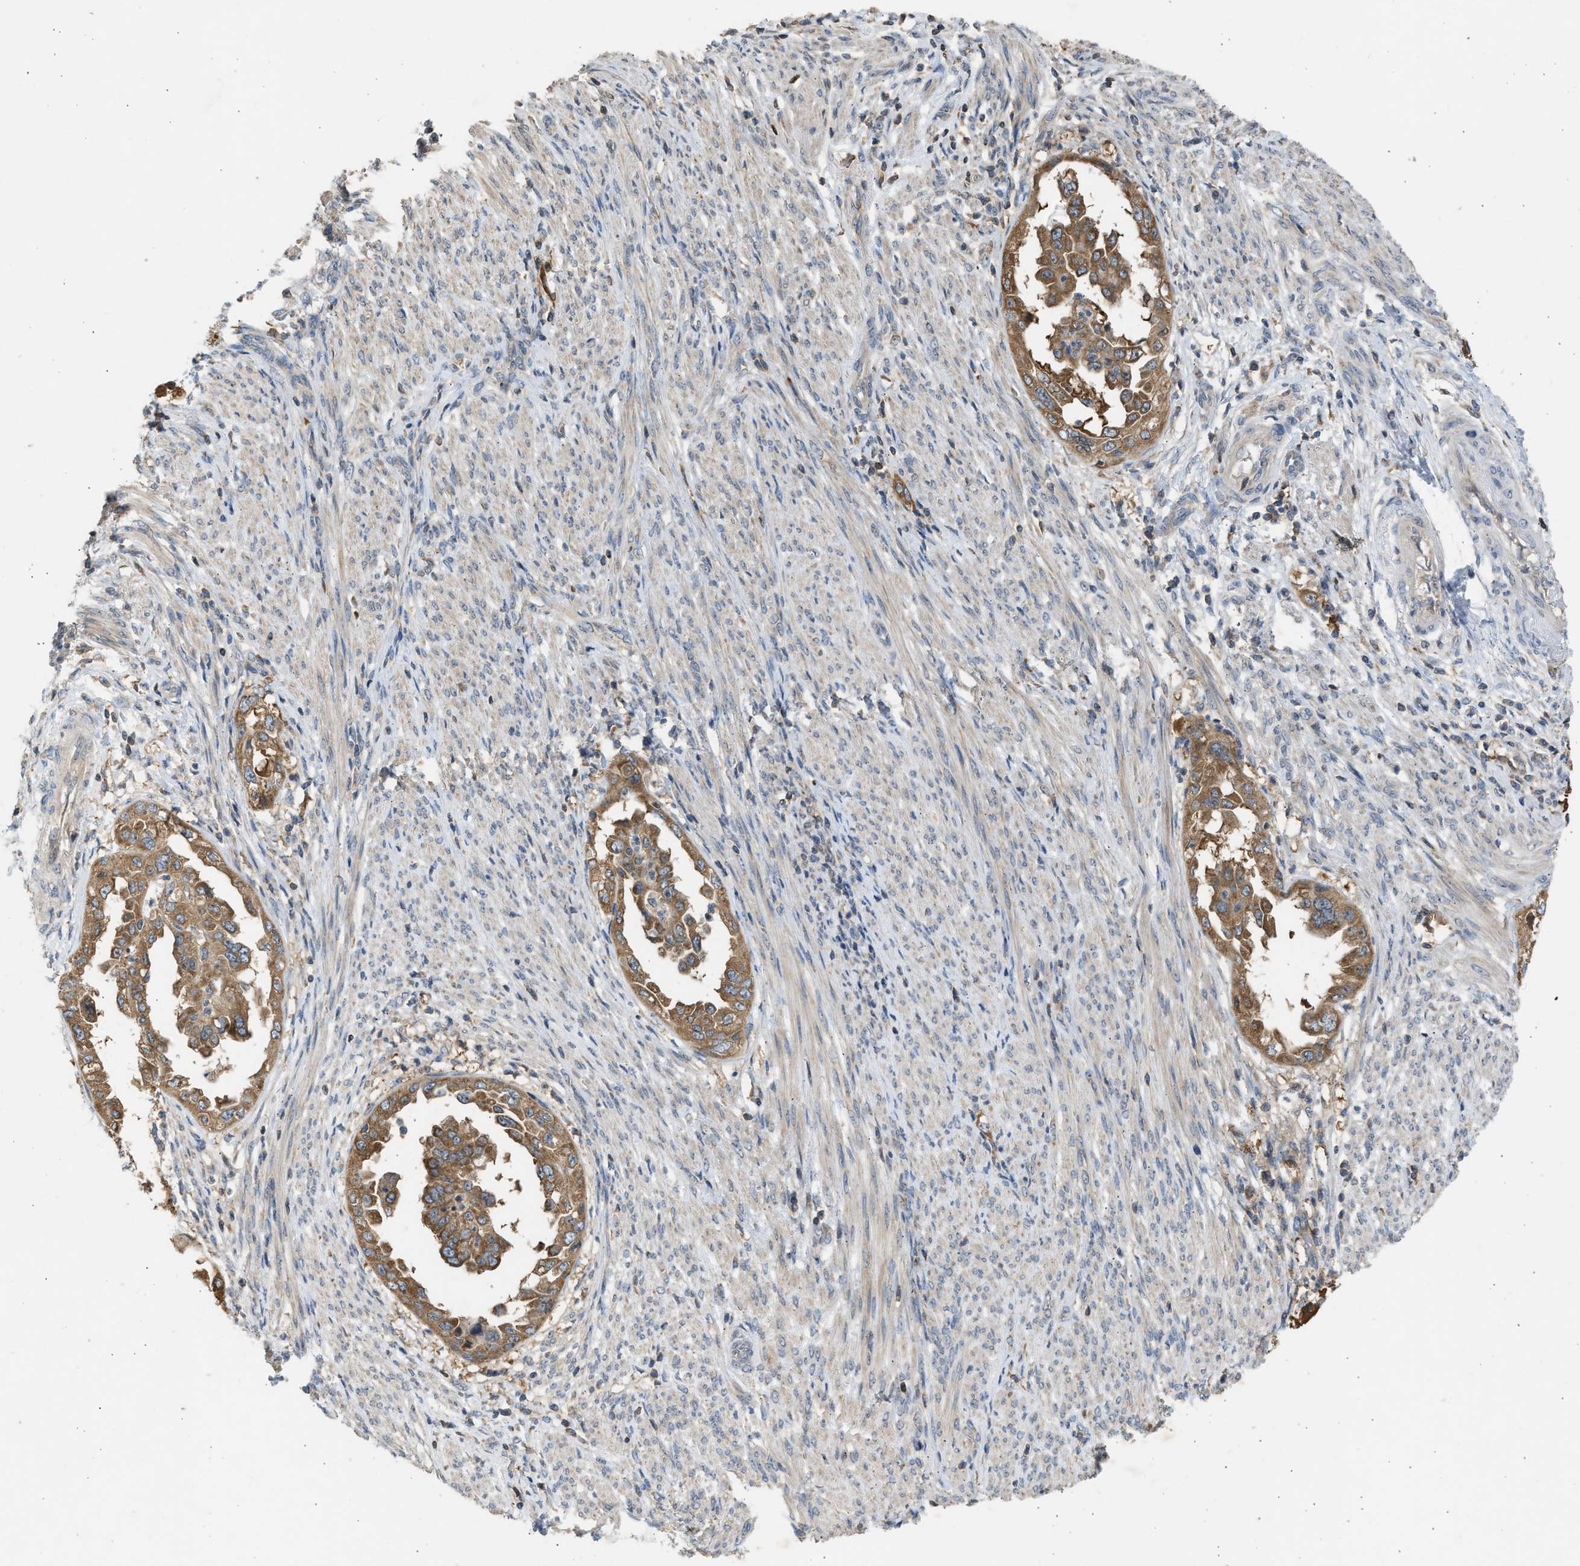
{"staining": {"intensity": "moderate", "quantity": ">75%", "location": "cytoplasmic/membranous"}, "tissue": "endometrial cancer", "cell_type": "Tumor cells", "image_type": "cancer", "snomed": [{"axis": "morphology", "description": "Adenocarcinoma, NOS"}, {"axis": "topography", "description": "Endometrium"}], "caption": "The immunohistochemical stain shows moderate cytoplasmic/membranous staining in tumor cells of adenocarcinoma (endometrial) tissue. The protein is stained brown, and the nuclei are stained in blue (DAB IHC with brightfield microscopy, high magnification).", "gene": "CYP1A1", "patient": {"sex": "female", "age": 85}}